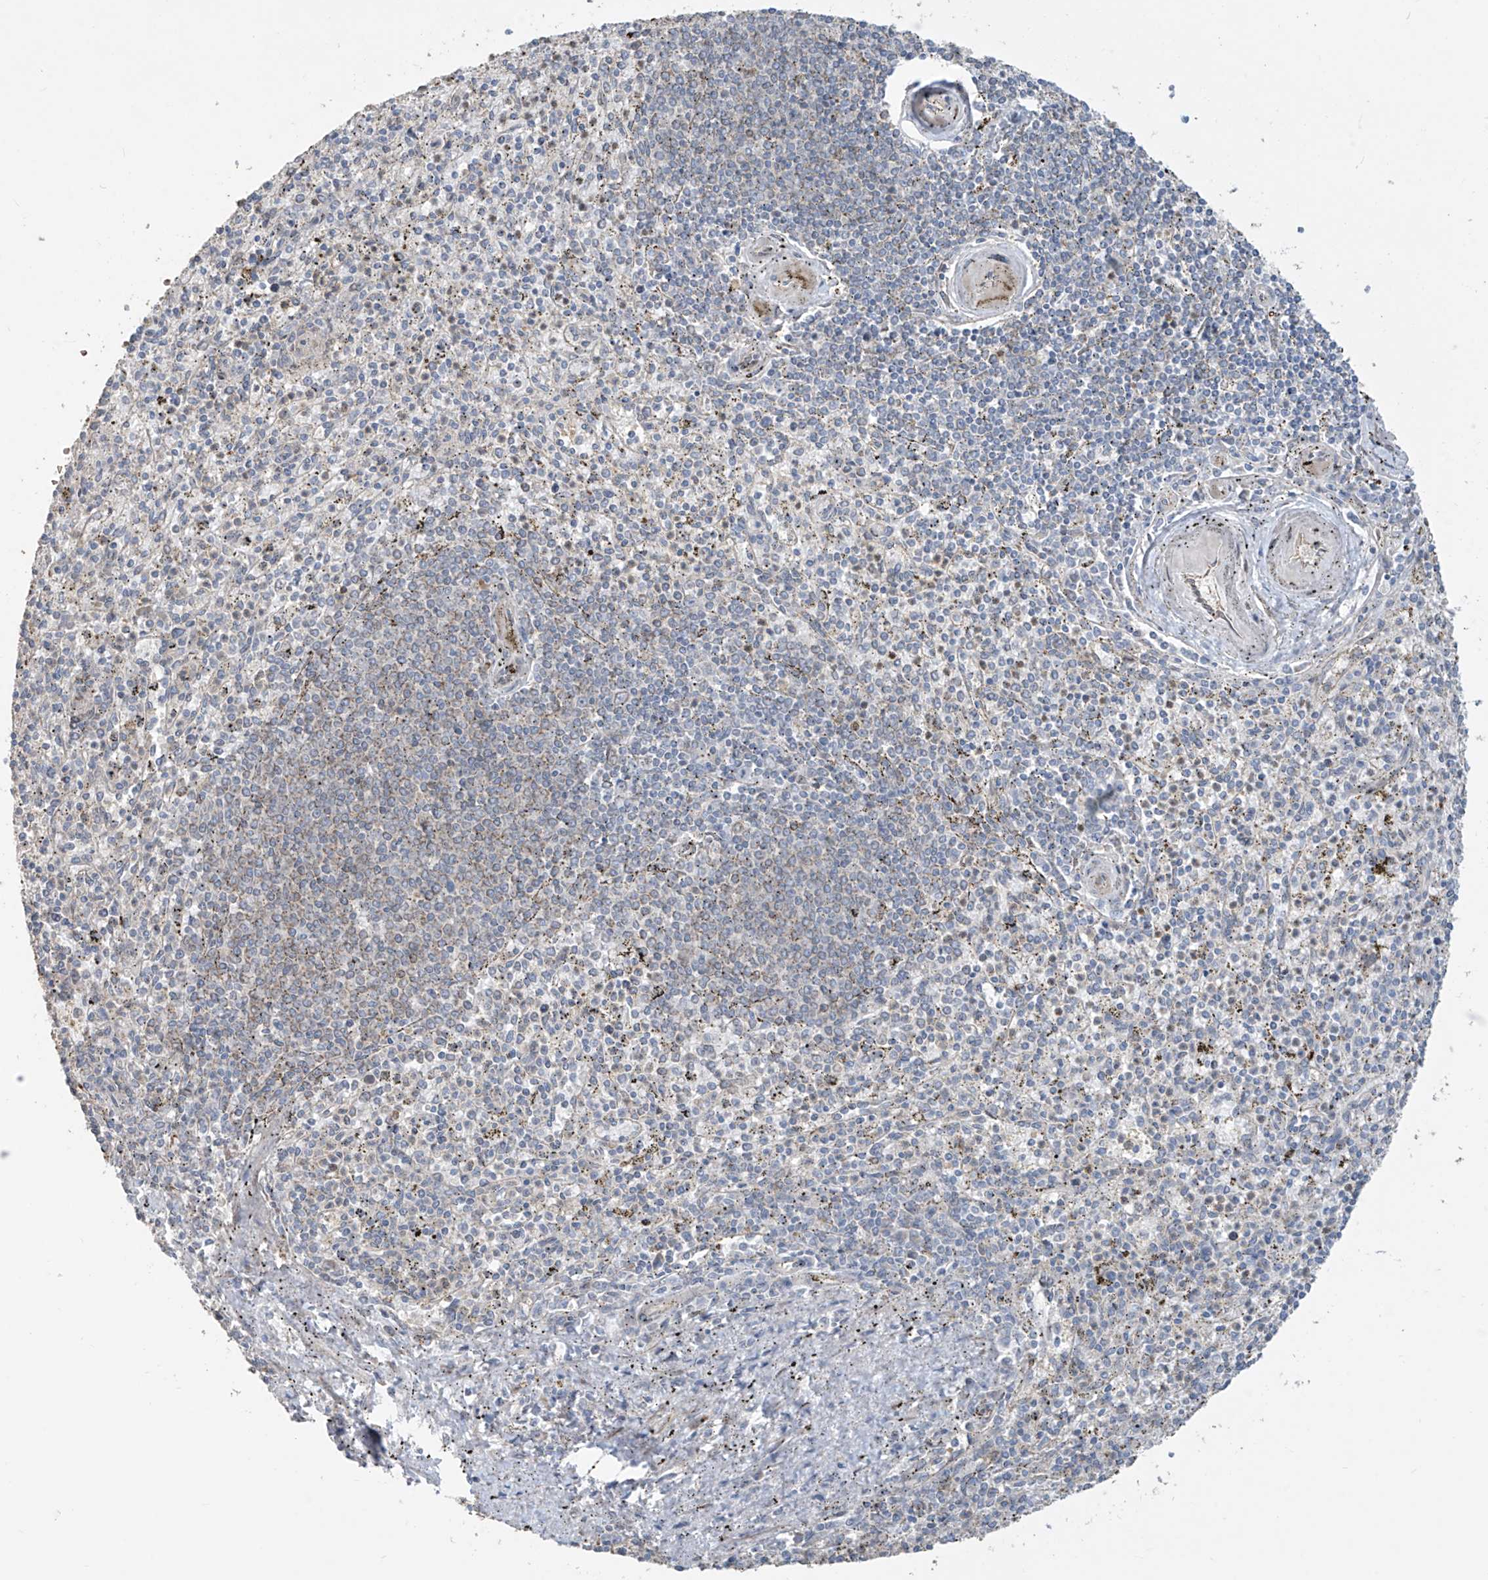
{"staining": {"intensity": "negative", "quantity": "none", "location": "none"}, "tissue": "spleen", "cell_type": "Cells in red pulp", "image_type": "normal", "snomed": [{"axis": "morphology", "description": "Normal tissue, NOS"}, {"axis": "topography", "description": "Spleen"}], "caption": "Immunohistochemical staining of unremarkable spleen shows no significant expression in cells in red pulp. (DAB (3,3'-diaminobenzidine) IHC with hematoxylin counter stain).", "gene": "ABTB1", "patient": {"sex": "male", "age": 72}}